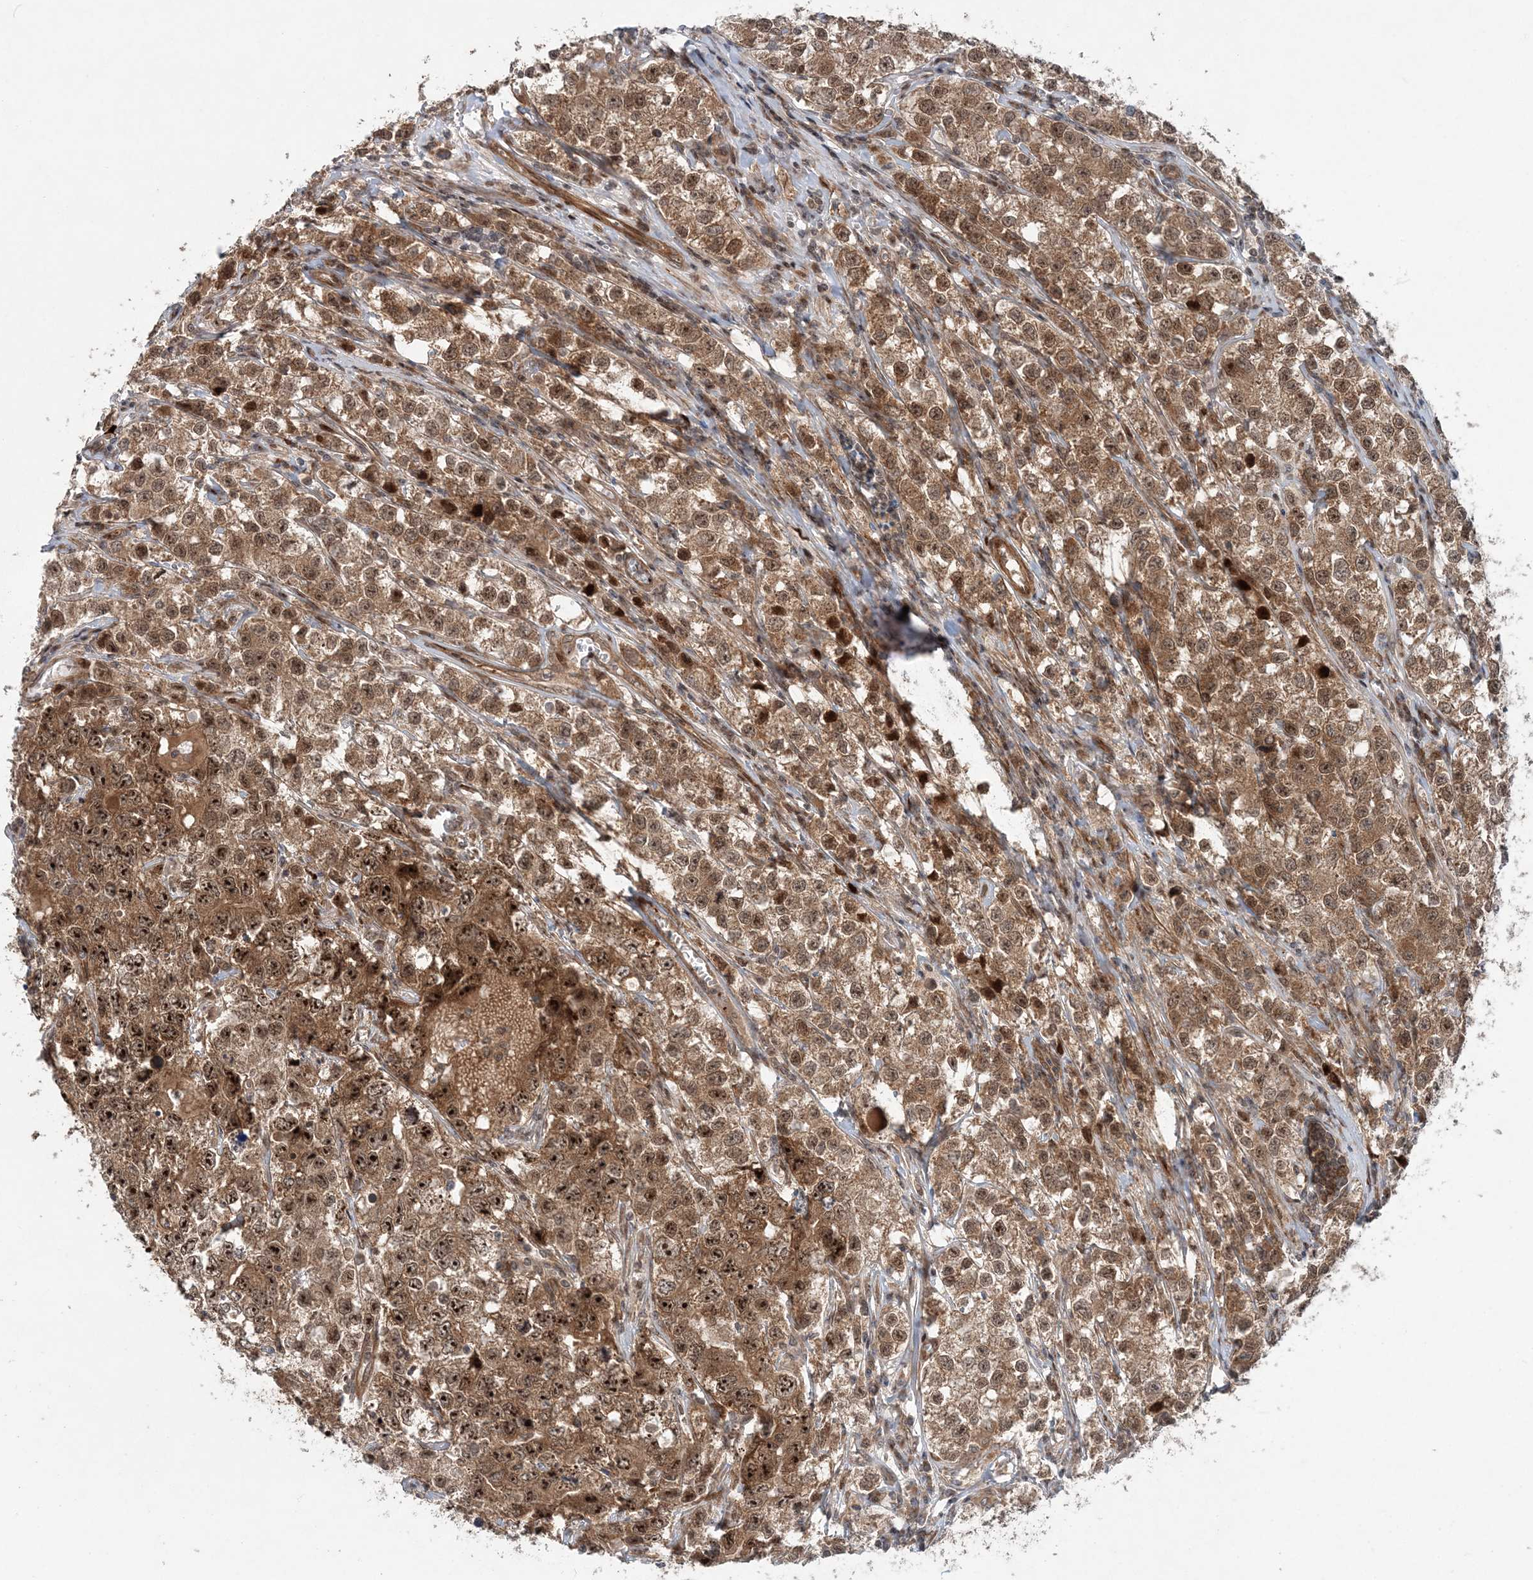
{"staining": {"intensity": "strong", "quantity": ">75%", "location": "cytoplasmic/membranous,nuclear"}, "tissue": "testis cancer", "cell_type": "Tumor cells", "image_type": "cancer", "snomed": [{"axis": "morphology", "description": "Seminoma, NOS"}, {"axis": "morphology", "description": "Carcinoma, Embryonal, NOS"}, {"axis": "topography", "description": "Testis"}], "caption": "Tumor cells show high levels of strong cytoplasmic/membranous and nuclear staining in approximately >75% of cells in testis cancer (embryonal carcinoma).", "gene": "GEMIN5", "patient": {"sex": "male", "age": 43}}